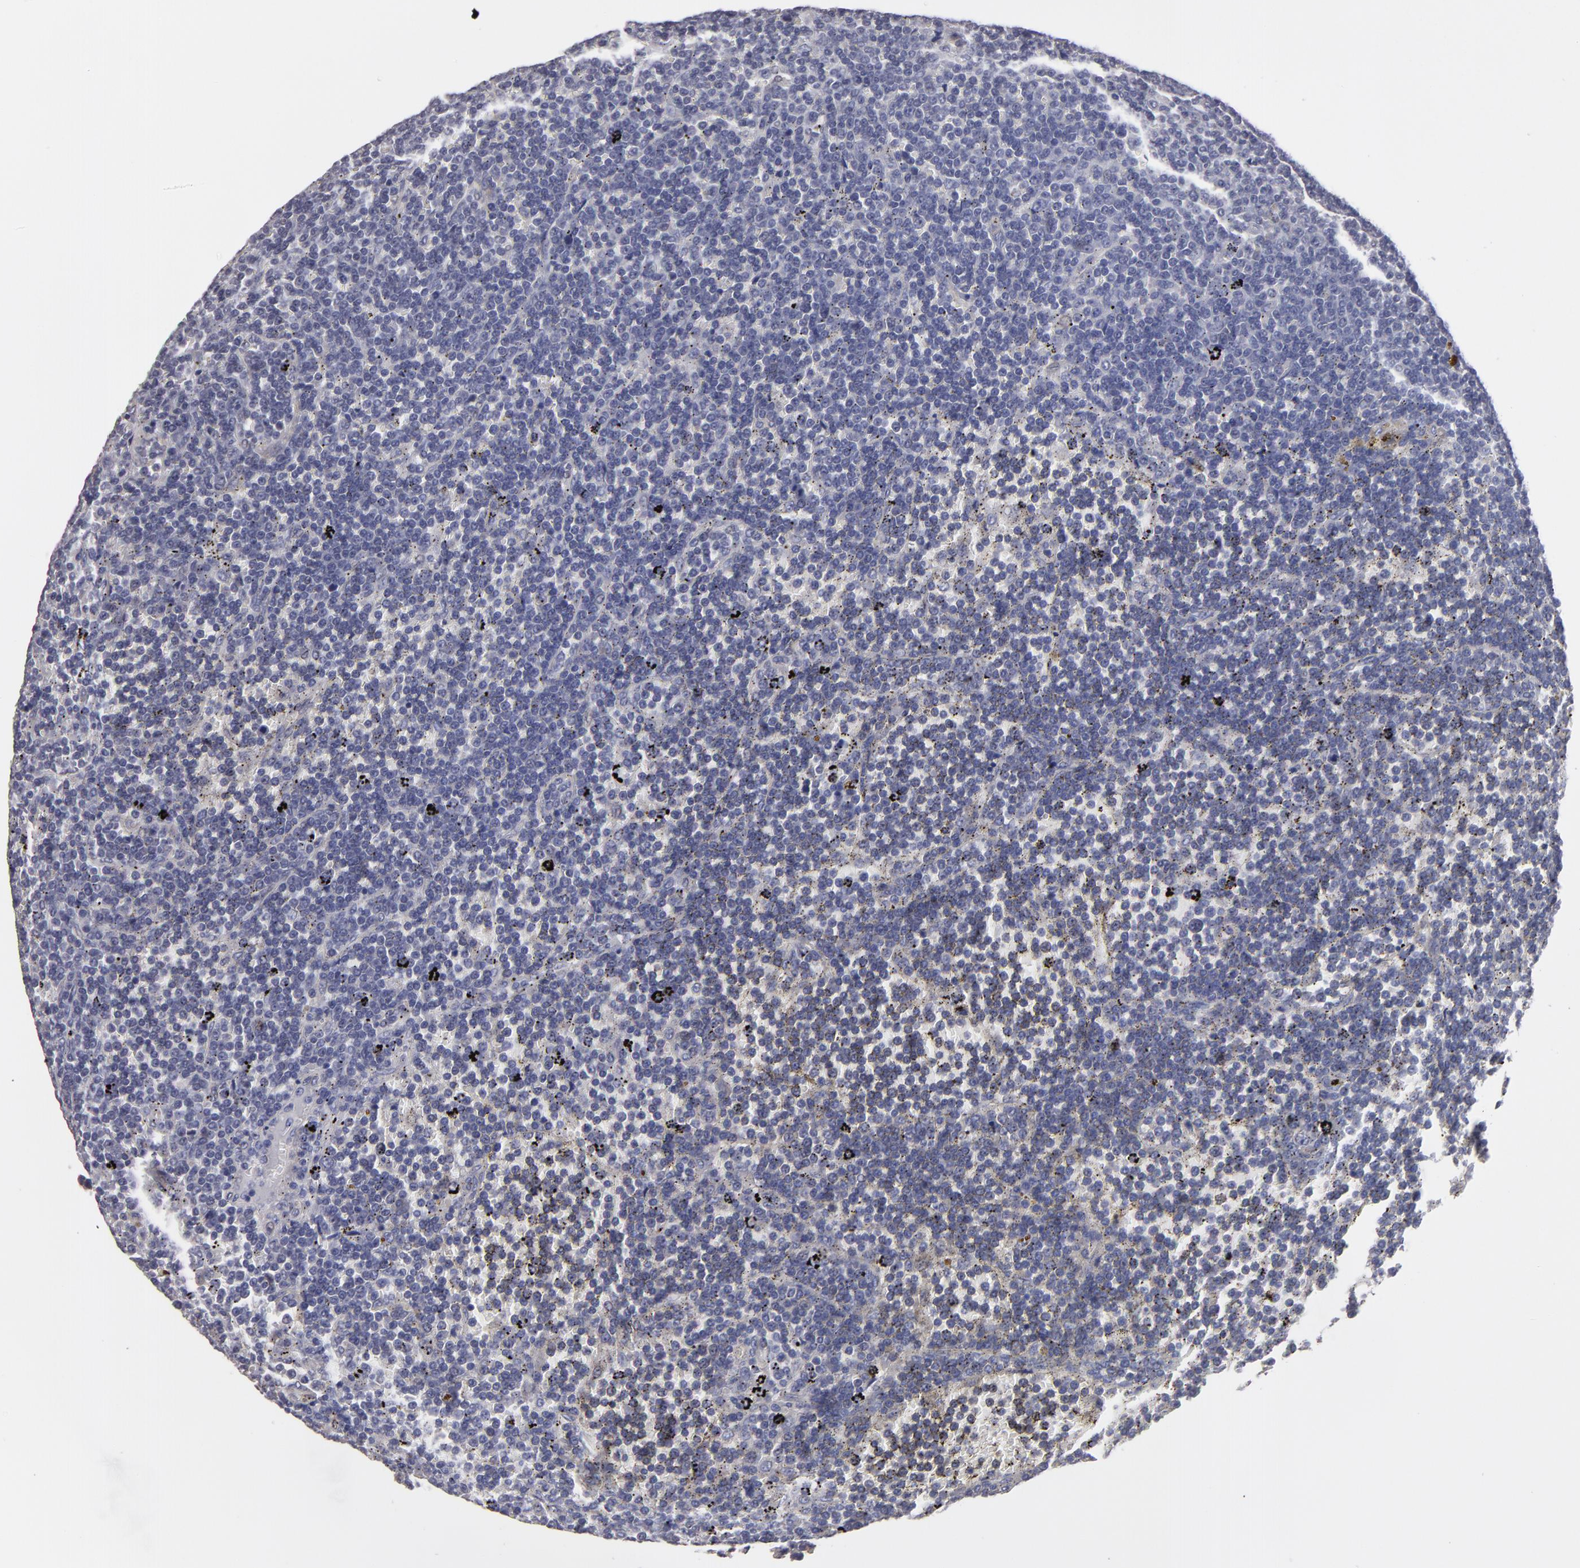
{"staining": {"intensity": "negative", "quantity": "none", "location": "none"}, "tissue": "lymphoma", "cell_type": "Tumor cells", "image_type": "cancer", "snomed": [{"axis": "morphology", "description": "Malignant lymphoma, non-Hodgkin's type, Low grade"}, {"axis": "topography", "description": "Spleen"}], "caption": "An immunohistochemistry (IHC) histopathology image of lymphoma is shown. There is no staining in tumor cells of lymphoma. (Brightfield microscopy of DAB (3,3'-diaminobenzidine) IHC at high magnification).", "gene": "SLMAP", "patient": {"sex": "male", "age": 80}}